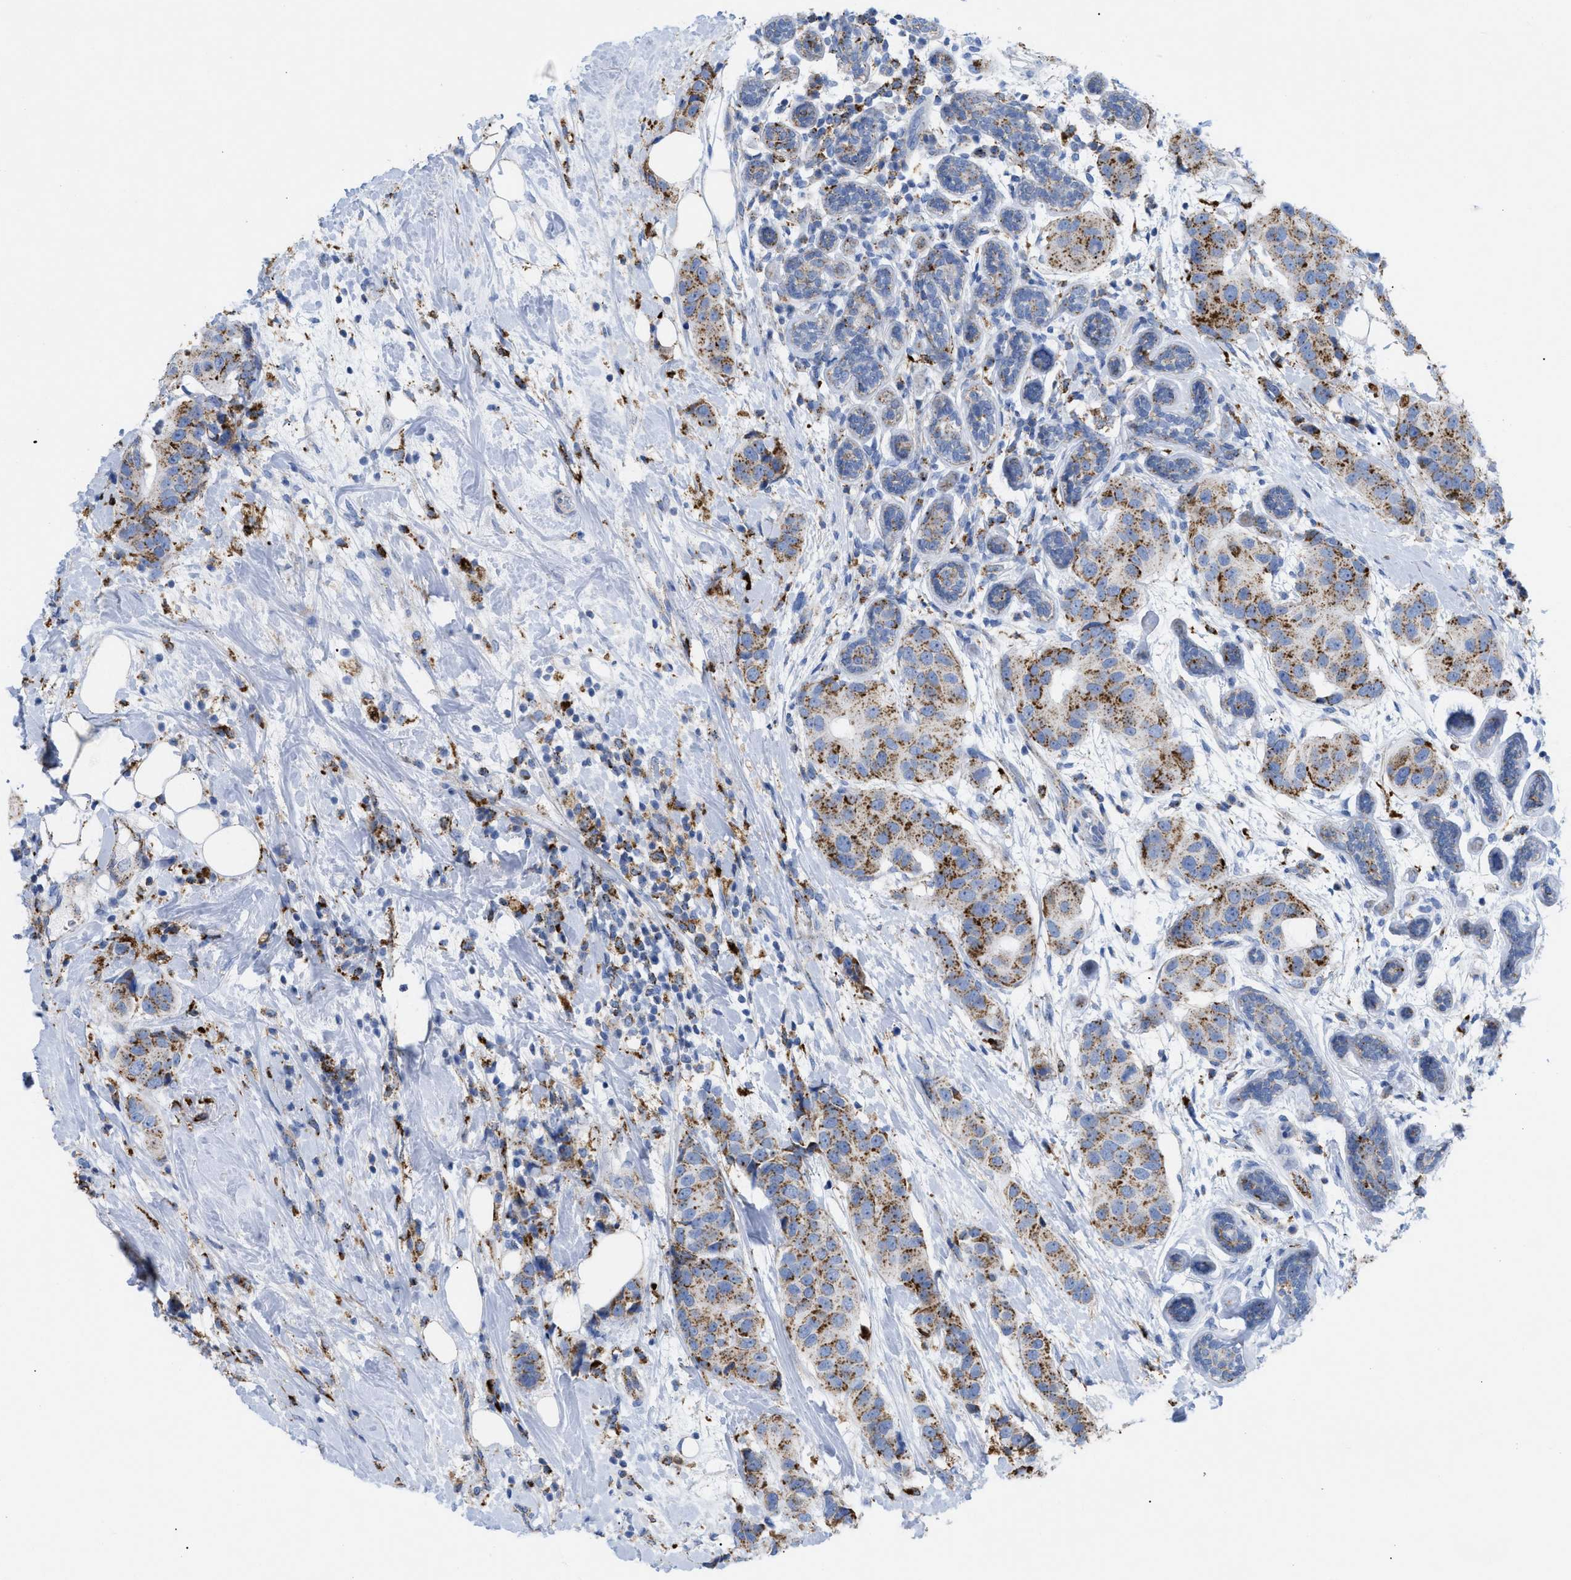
{"staining": {"intensity": "moderate", "quantity": ">75%", "location": "cytoplasmic/membranous"}, "tissue": "breast cancer", "cell_type": "Tumor cells", "image_type": "cancer", "snomed": [{"axis": "morphology", "description": "Normal tissue, NOS"}, {"axis": "morphology", "description": "Duct carcinoma"}, {"axis": "topography", "description": "Breast"}], "caption": "Immunohistochemical staining of breast infiltrating ductal carcinoma demonstrates medium levels of moderate cytoplasmic/membranous protein expression in about >75% of tumor cells.", "gene": "DRAM2", "patient": {"sex": "female", "age": 39}}